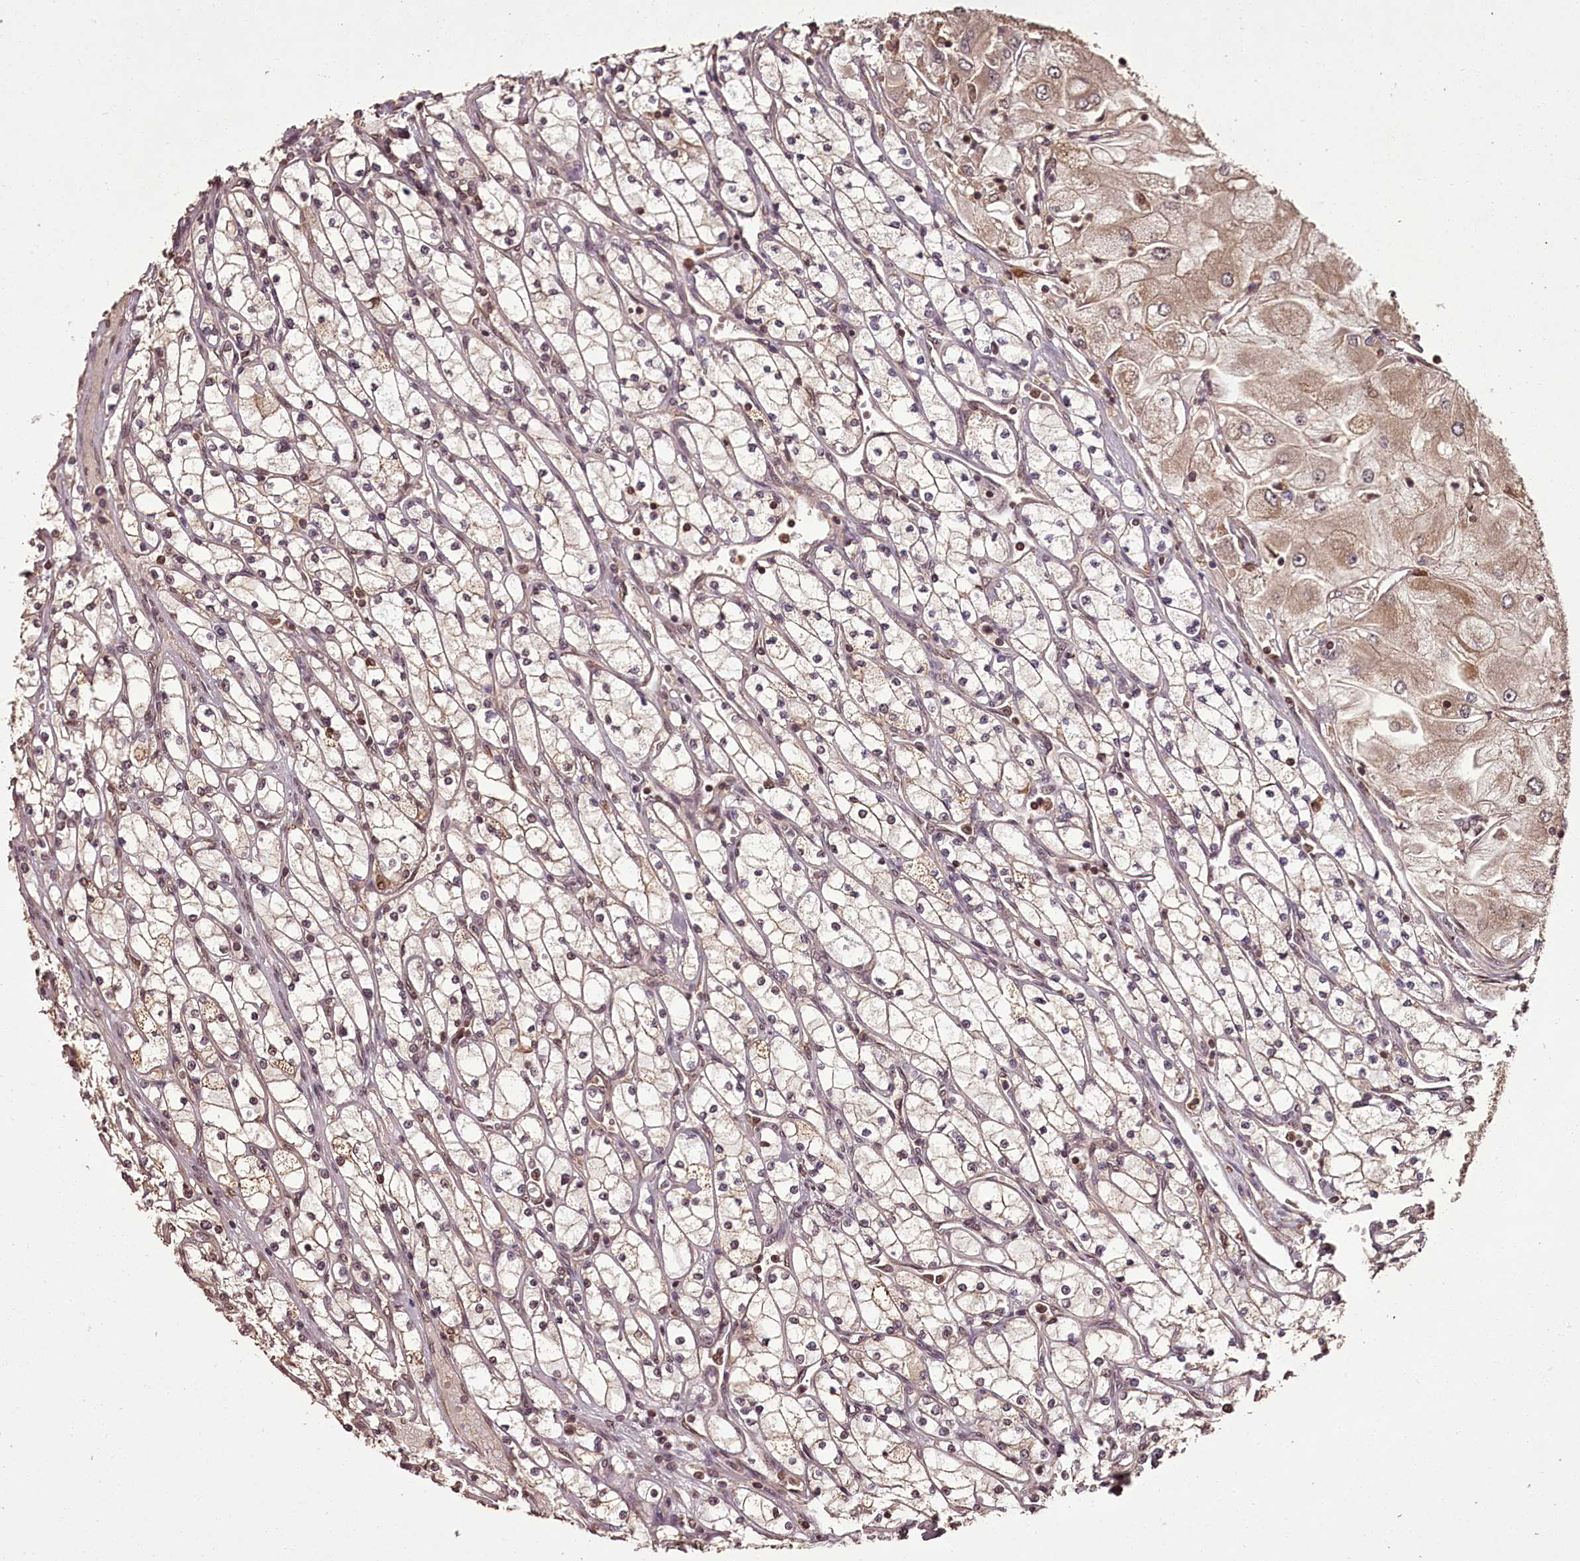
{"staining": {"intensity": "weak", "quantity": "25%-75%", "location": "cytoplasmic/membranous,nuclear"}, "tissue": "renal cancer", "cell_type": "Tumor cells", "image_type": "cancer", "snomed": [{"axis": "morphology", "description": "Adenocarcinoma, NOS"}, {"axis": "topography", "description": "Kidney"}], "caption": "DAB immunohistochemical staining of renal cancer (adenocarcinoma) shows weak cytoplasmic/membranous and nuclear protein staining in approximately 25%-75% of tumor cells. (Brightfield microscopy of DAB IHC at high magnification).", "gene": "NPRL2", "patient": {"sex": "male", "age": 80}}